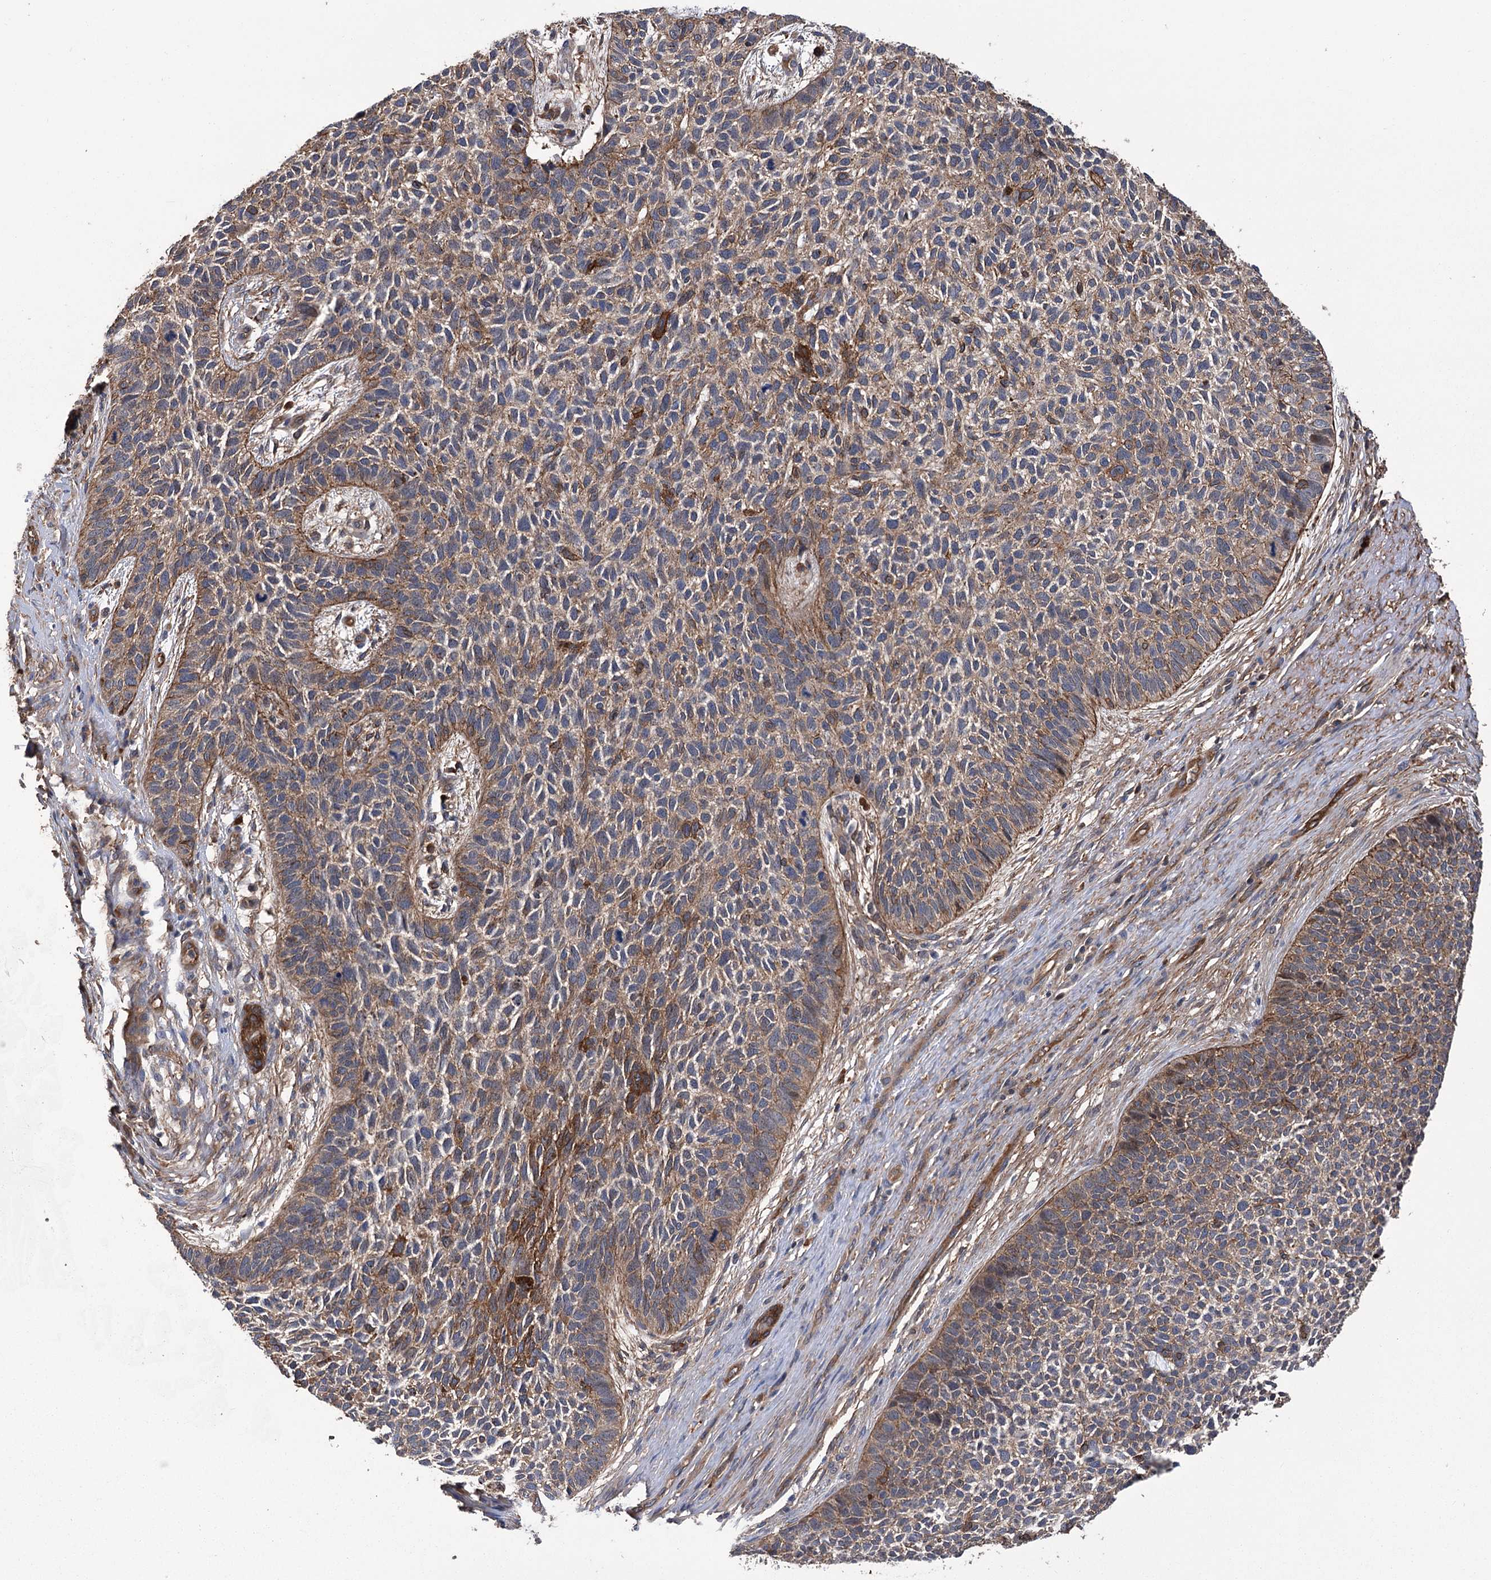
{"staining": {"intensity": "weak", "quantity": "25%-75%", "location": "cytoplasmic/membranous"}, "tissue": "skin cancer", "cell_type": "Tumor cells", "image_type": "cancer", "snomed": [{"axis": "morphology", "description": "Basal cell carcinoma"}, {"axis": "topography", "description": "Skin"}], "caption": "A high-resolution image shows immunohistochemistry staining of skin basal cell carcinoma, which demonstrates weak cytoplasmic/membranous expression in about 25%-75% of tumor cells.", "gene": "DPP3", "patient": {"sex": "female", "age": 84}}